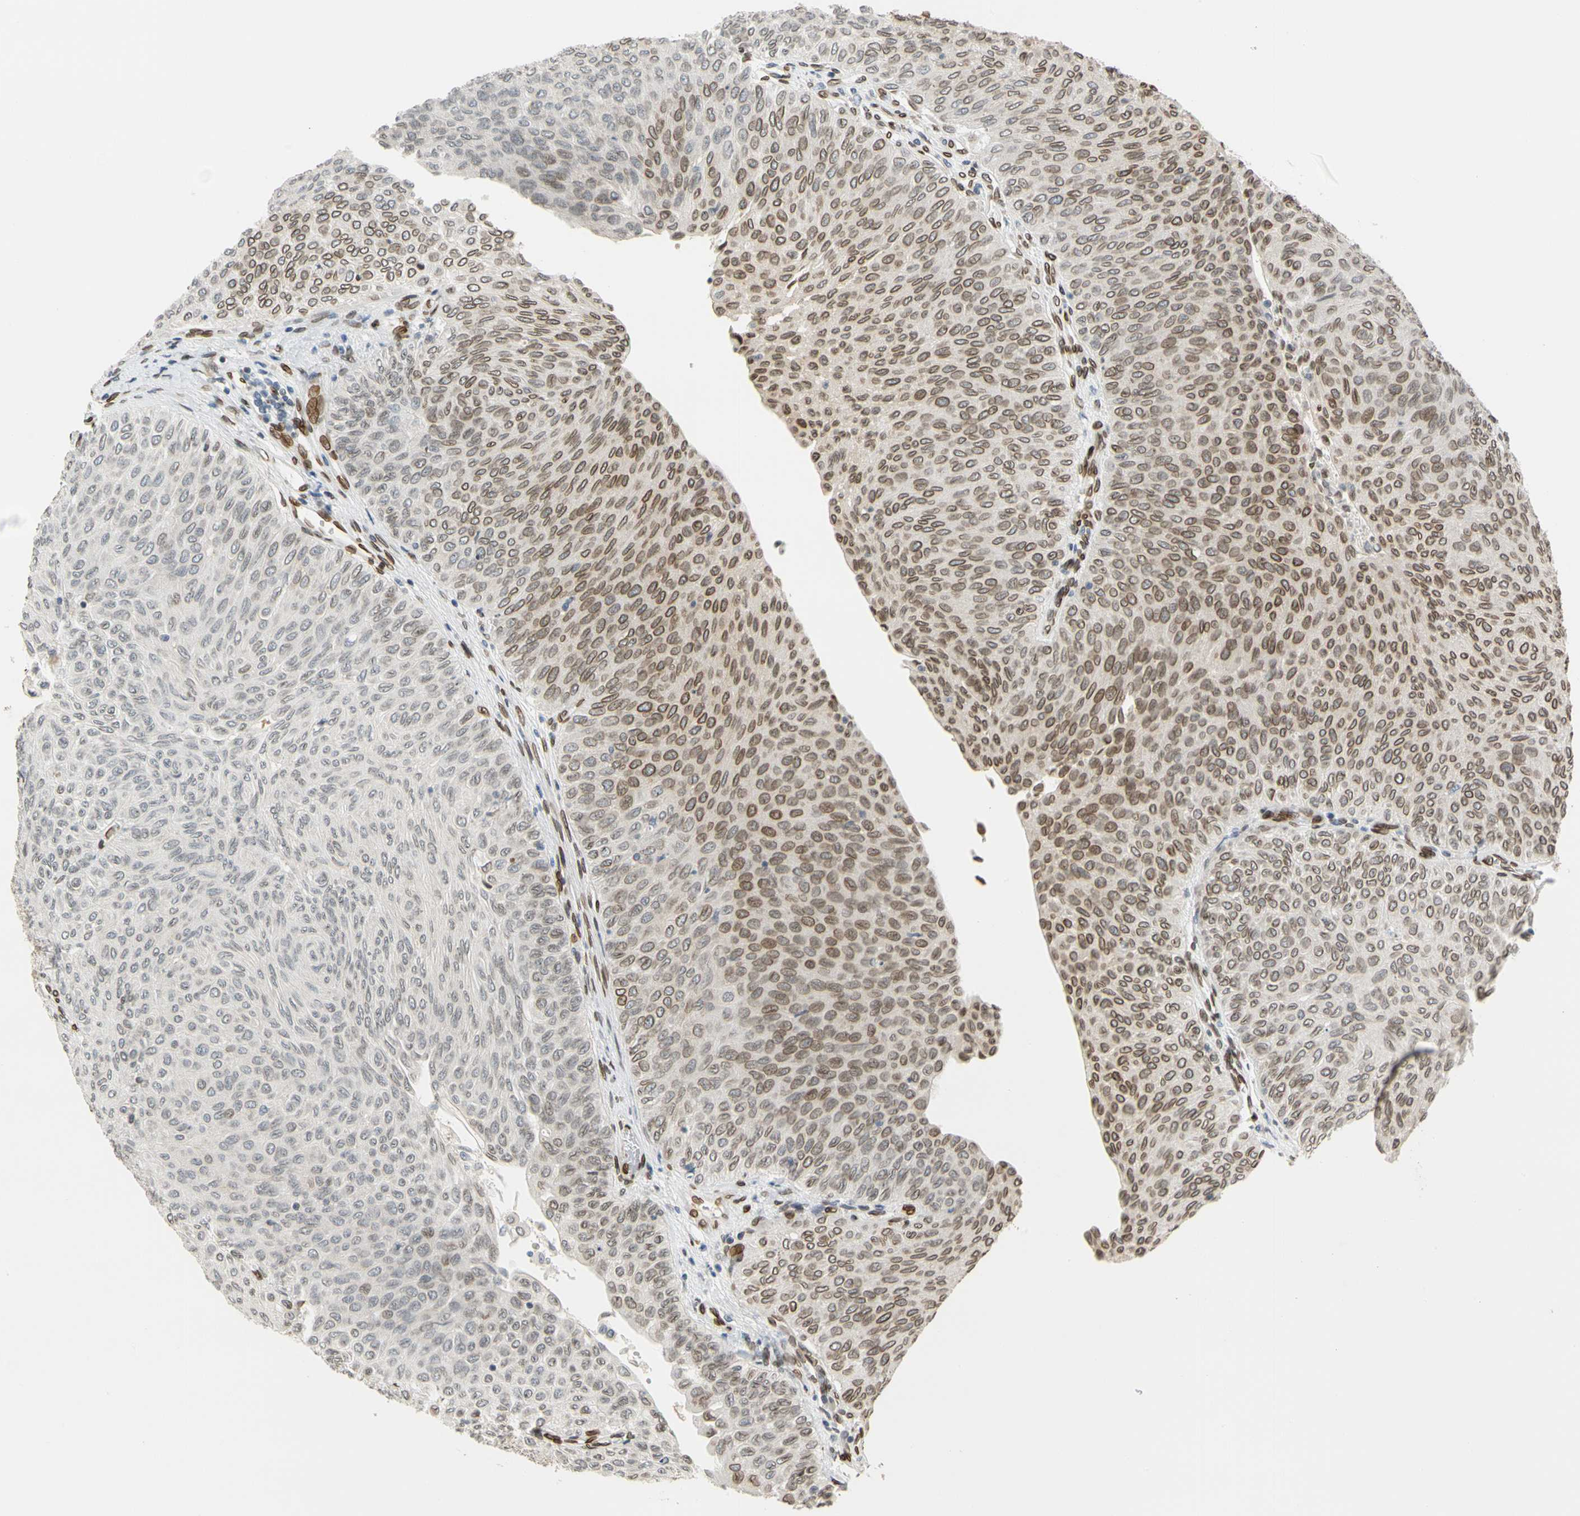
{"staining": {"intensity": "moderate", "quantity": "25%-75%", "location": "cytoplasmic/membranous,nuclear"}, "tissue": "urothelial cancer", "cell_type": "Tumor cells", "image_type": "cancer", "snomed": [{"axis": "morphology", "description": "Urothelial carcinoma, Low grade"}, {"axis": "topography", "description": "Urinary bladder"}], "caption": "This micrograph demonstrates urothelial carcinoma (low-grade) stained with IHC to label a protein in brown. The cytoplasmic/membranous and nuclear of tumor cells show moderate positivity for the protein. Nuclei are counter-stained blue.", "gene": "SUN1", "patient": {"sex": "male", "age": 78}}